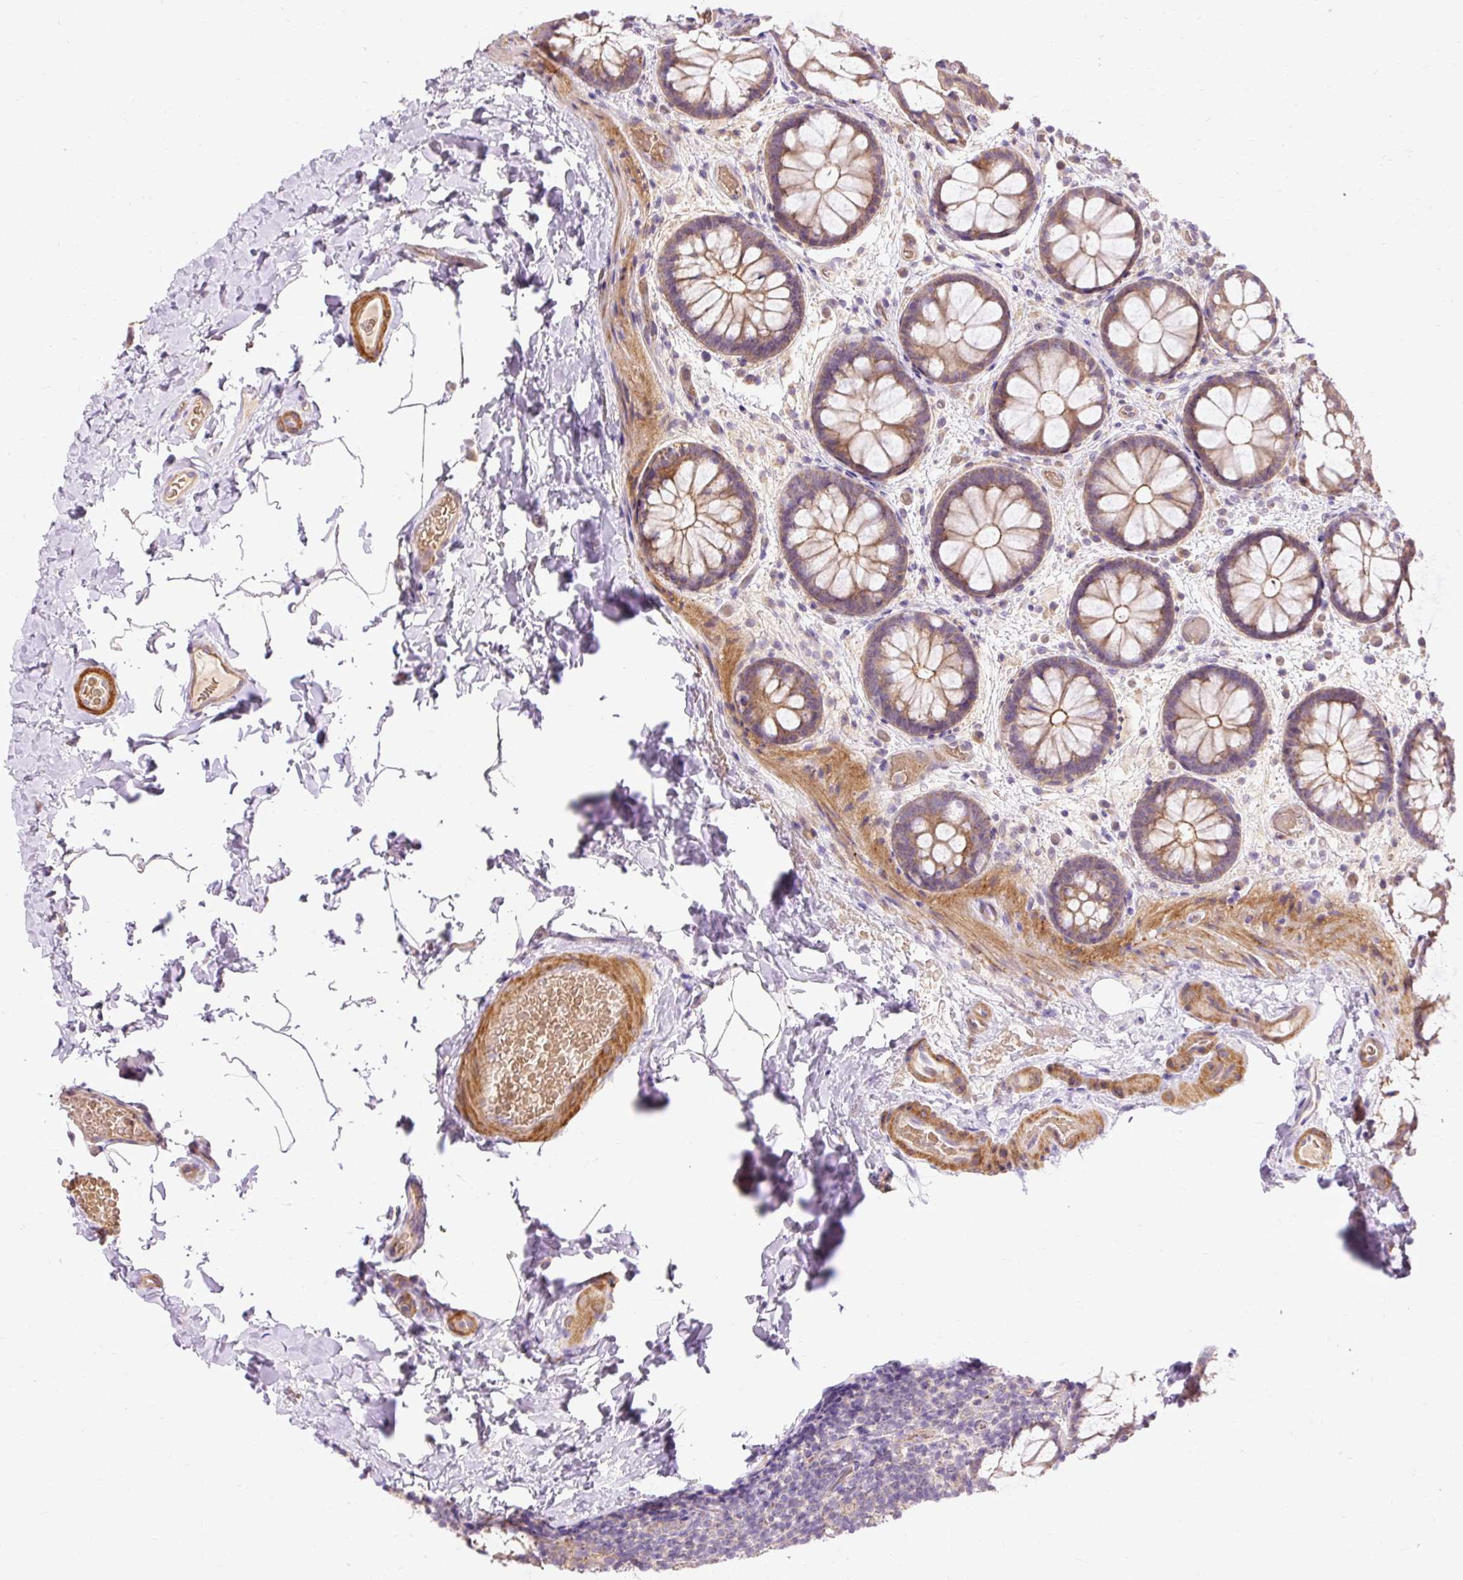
{"staining": {"intensity": "moderate", "quantity": ">75%", "location": "cytoplasmic/membranous"}, "tissue": "colon", "cell_type": "Endothelial cells", "image_type": "normal", "snomed": [{"axis": "morphology", "description": "Normal tissue, NOS"}, {"axis": "topography", "description": "Colon"}], "caption": "A medium amount of moderate cytoplasmic/membranous expression is seen in about >75% of endothelial cells in unremarkable colon. (DAB (3,3'-diaminobenzidine) IHC, brown staining for protein, blue staining for nuclei).", "gene": "RIPOR3", "patient": {"sex": "male", "age": 46}}